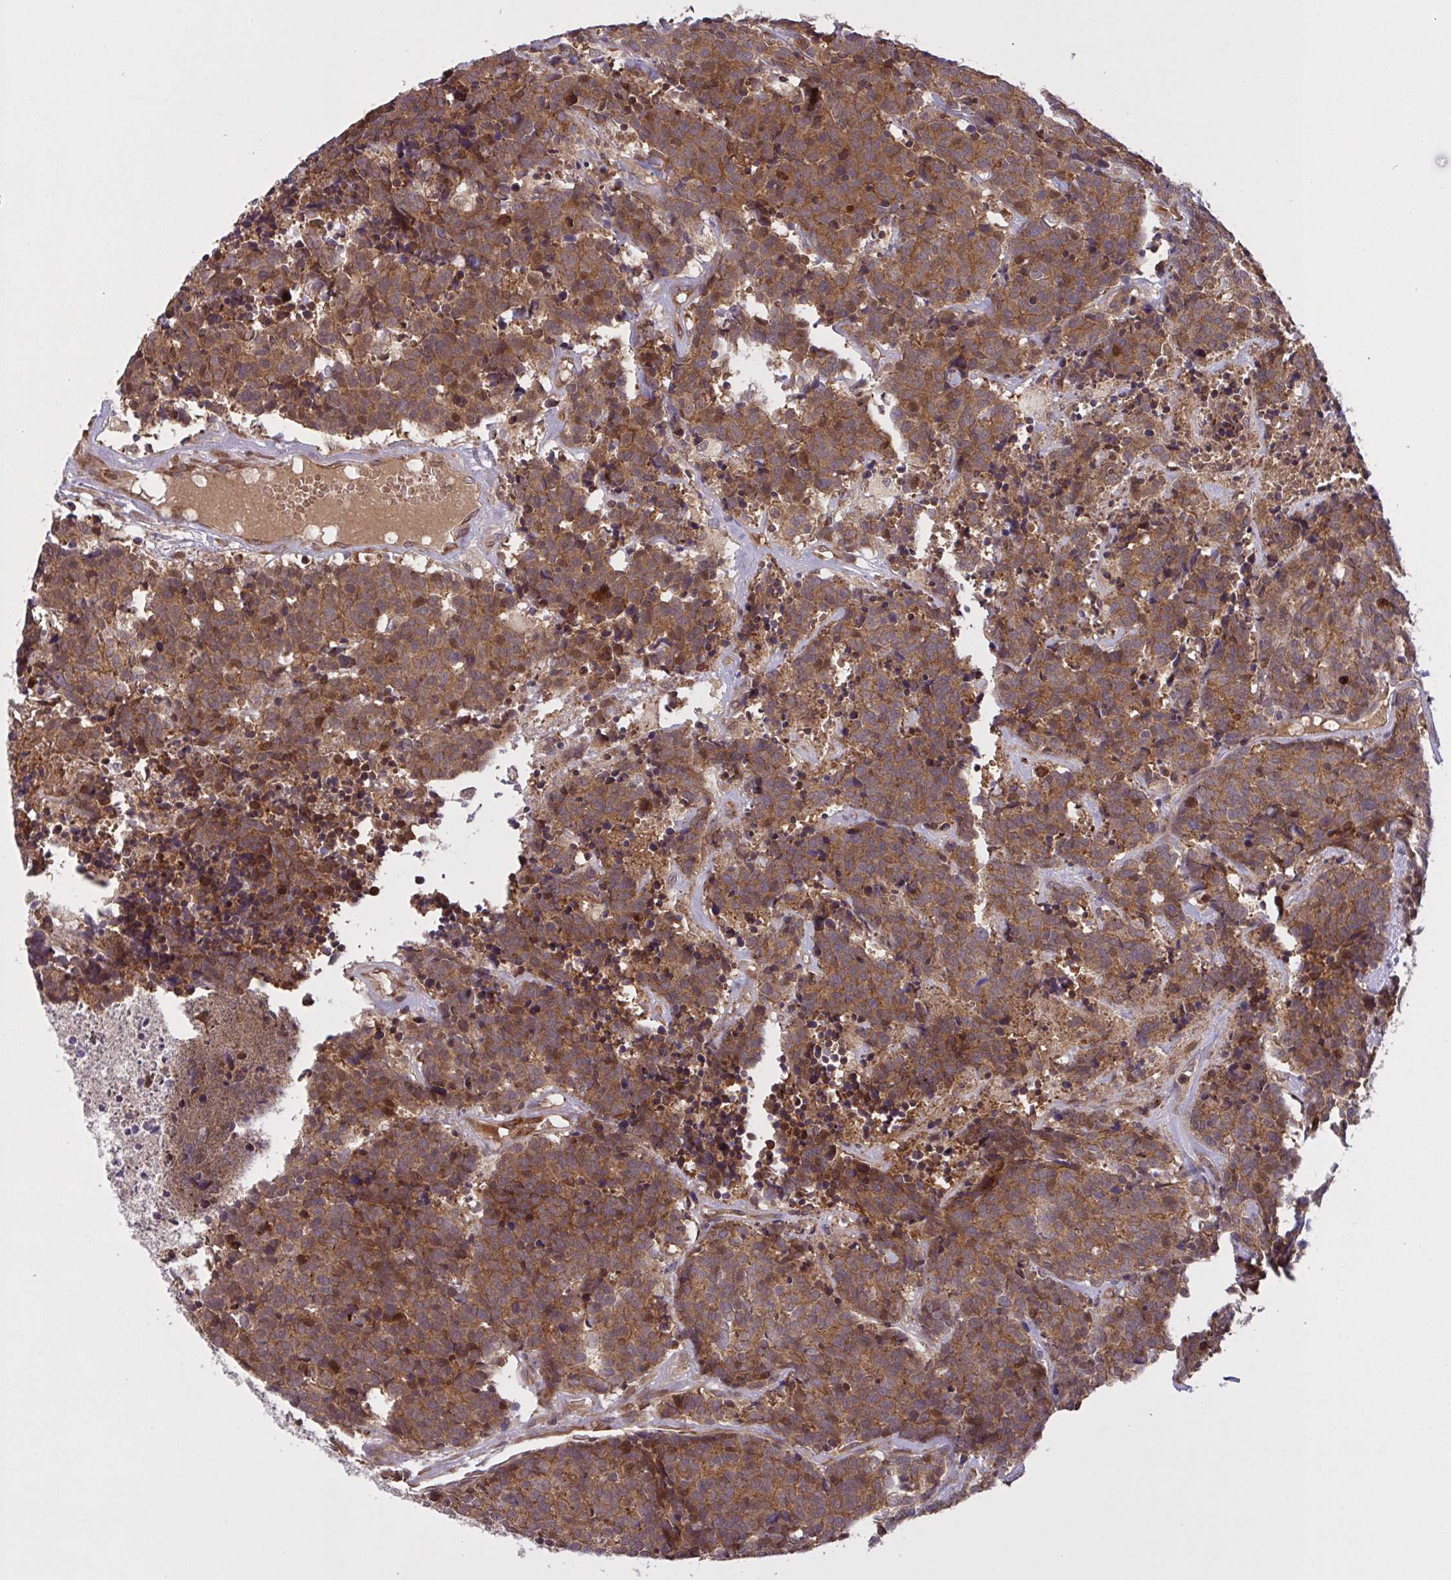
{"staining": {"intensity": "moderate", "quantity": ">75%", "location": "cytoplasmic/membranous"}, "tissue": "carcinoid", "cell_type": "Tumor cells", "image_type": "cancer", "snomed": [{"axis": "morphology", "description": "Carcinoid, malignant, NOS"}, {"axis": "topography", "description": "Skin"}], "caption": "Immunohistochemical staining of human carcinoid shows moderate cytoplasmic/membranous protein positivity in approximately >75% of tumor cells.", "gene": "INTS10", "patient": {"sex": "female", "age": 79}}